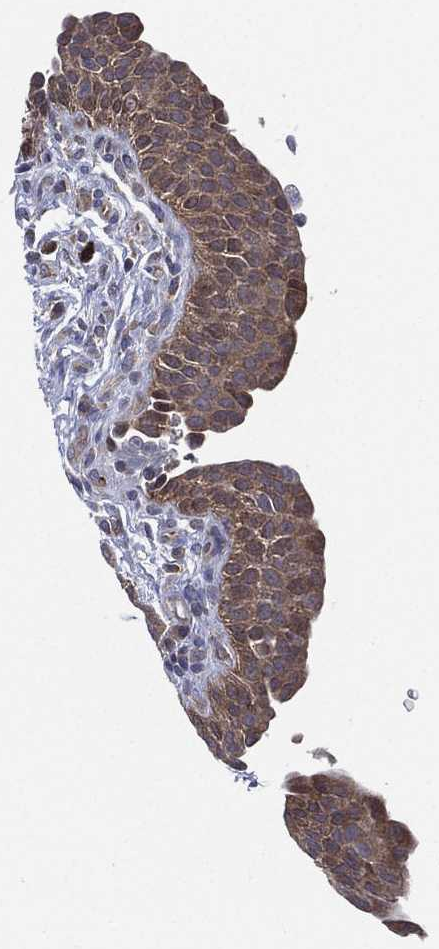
{"staining": {"intensity": "strong", "quantity": "25%-75%", "location": "cytoplasmic/membranous"}, "tissue": "urinary bladder", "cell_type": "Urothelial cells", "image_type": "normal", "snomed": [{"axis": "morphology", "description": "Normal tissue, NOS"}, {"axis": "topography", "description": "Urinary bladder"}], "caption": "Immunohistochemistry image of unremarkable urinary bladder stained for a protein (brown), which displays high levels of strong cytoplasmic/membranous positivity in approximately 25%-75% of urothelial cells.", "gene": "SMPD3", "patient": {"sex": "male", "age": 66}}